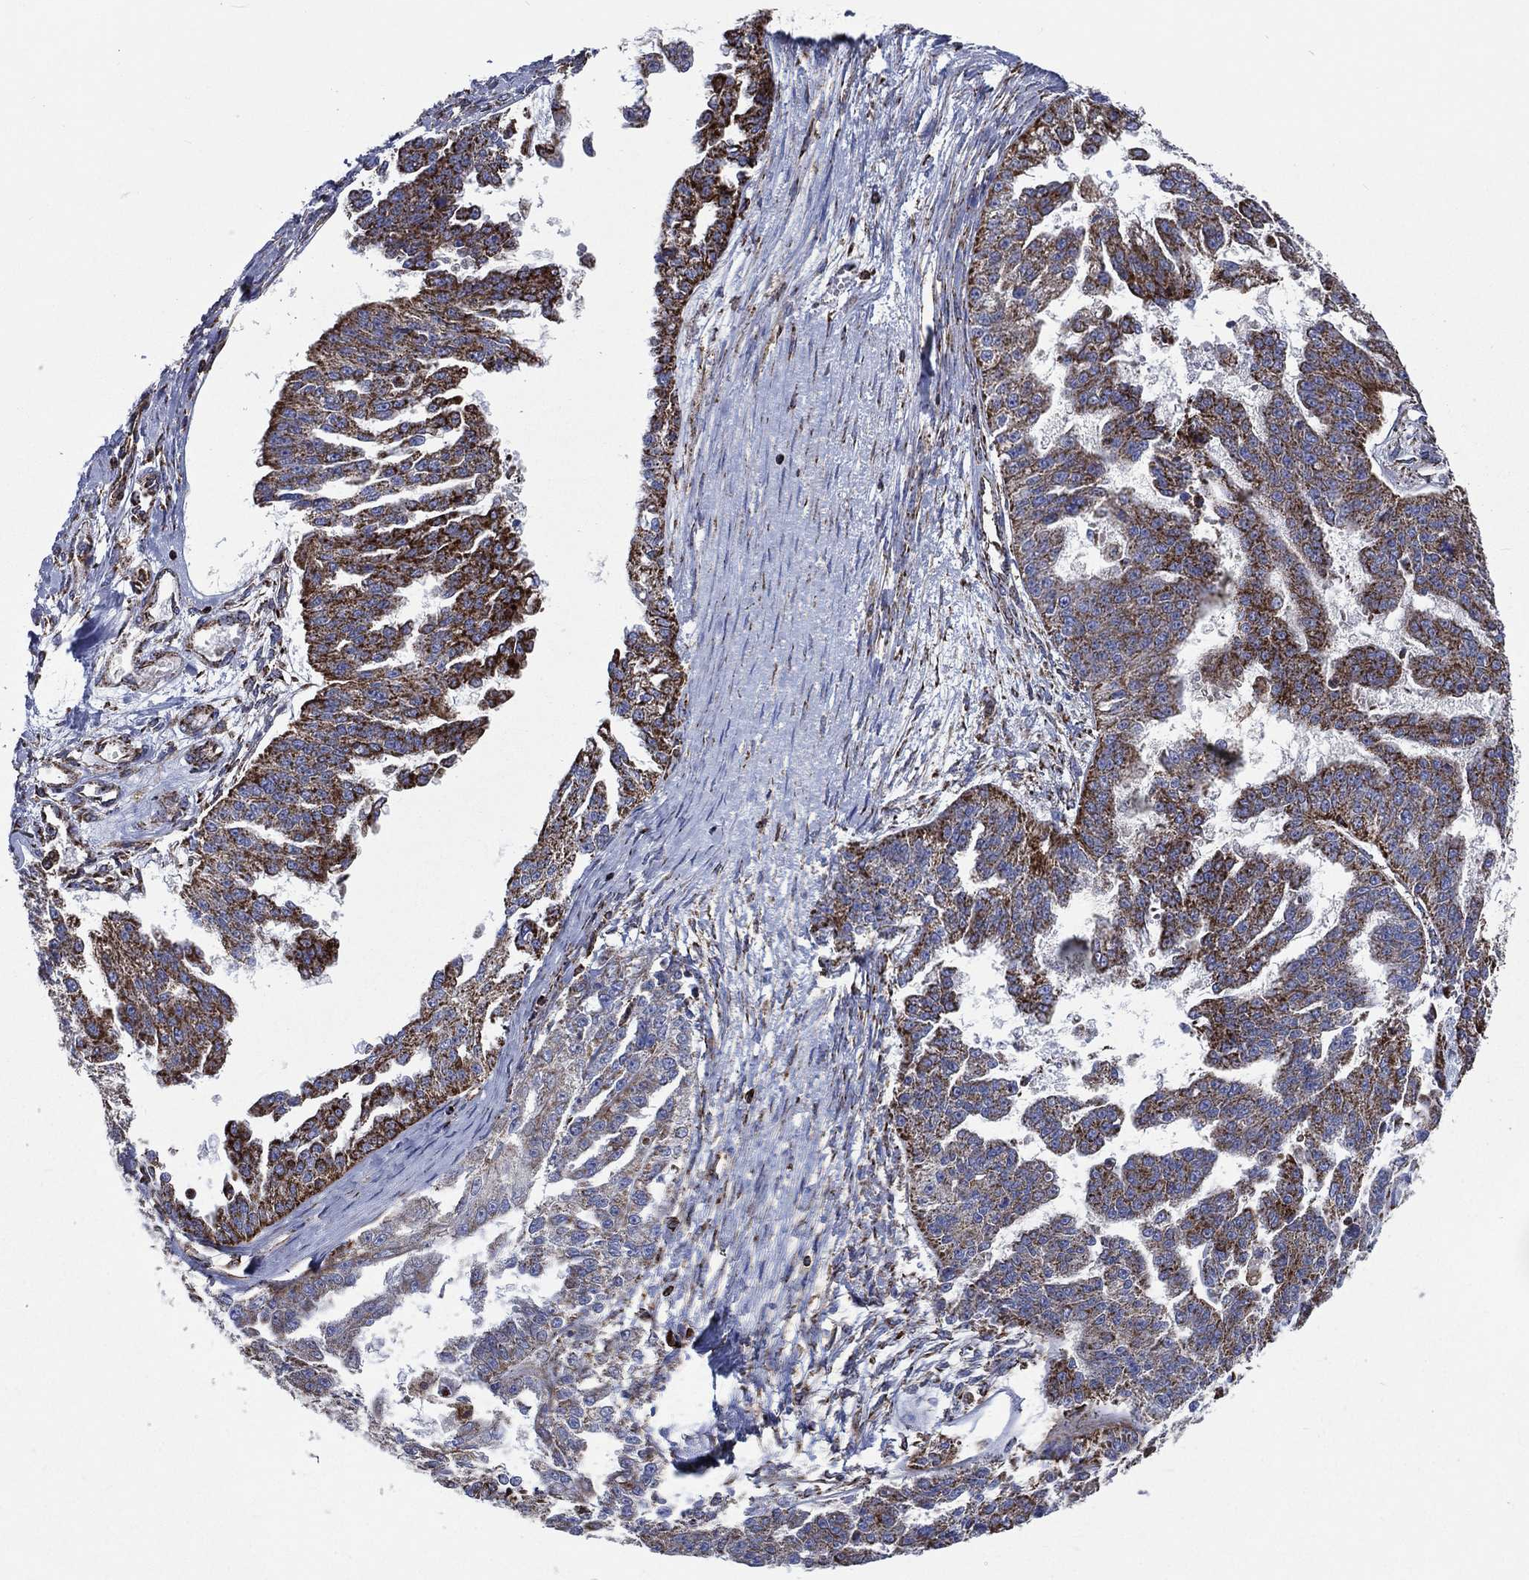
{"staining": {"intensity": "strong", "quantity": ">75%", "location": "cytoplasmic/membranous"}, "tissue": "ovarian cancer", "cell_type": "Tumor cells", "image_type": "cancer", "snomed": [{"axis": "morphology", "description": "Cystadenocarcinoma, serous, NOS"}, {"axis": "topography", "description": "Ovary"}], "caption": "Immunohistochemical staining of serous cystadenocarcinoma (ovarian) displays high levels of strong cytoplasmic/membranous protein expression in about >75% of tumor cells.", "gene": "ANKRD37", "patient": {"sex": "female", "age": 58}}